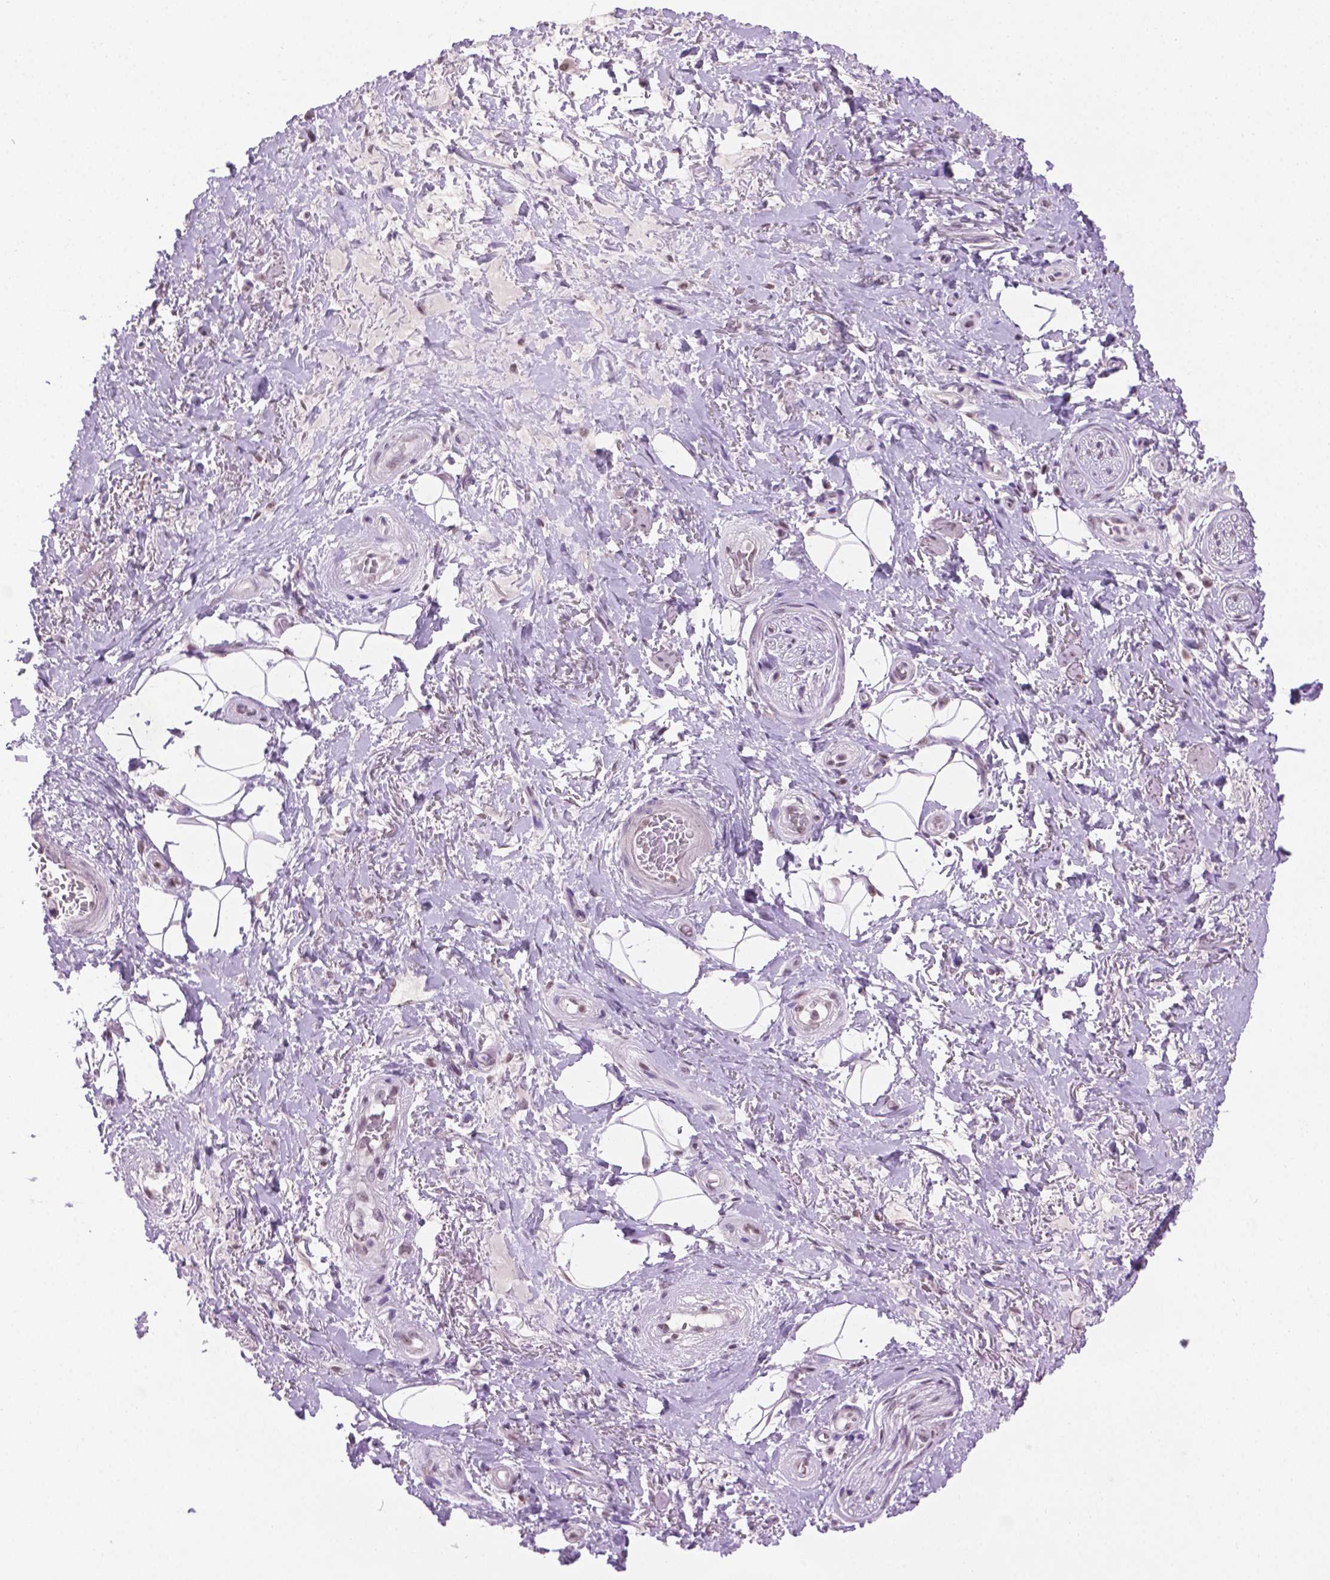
{"staining": {"intensity": "weak", "quantity": "<25%", "location": "nuclear"}, "tissue": "adipose tissue", "cell_type": "Adipocytes", "image_type": "normal", "snomed": [{"axis": "morphology", "description": "Normal tissue, NOS"}, {"axis": "topography", "description": "Anal"}, {"axis": "topography", "description": "Peripheral nerve tissue"}], "caption": "High power microscopy photomicrograph of an immunohistochemistry (IHC) histopathology image of benign adipose tissue, revealing no significant staining in adipocytes.", "gene": "ABI2", "patient": {"sex": "male", "age": 53}}